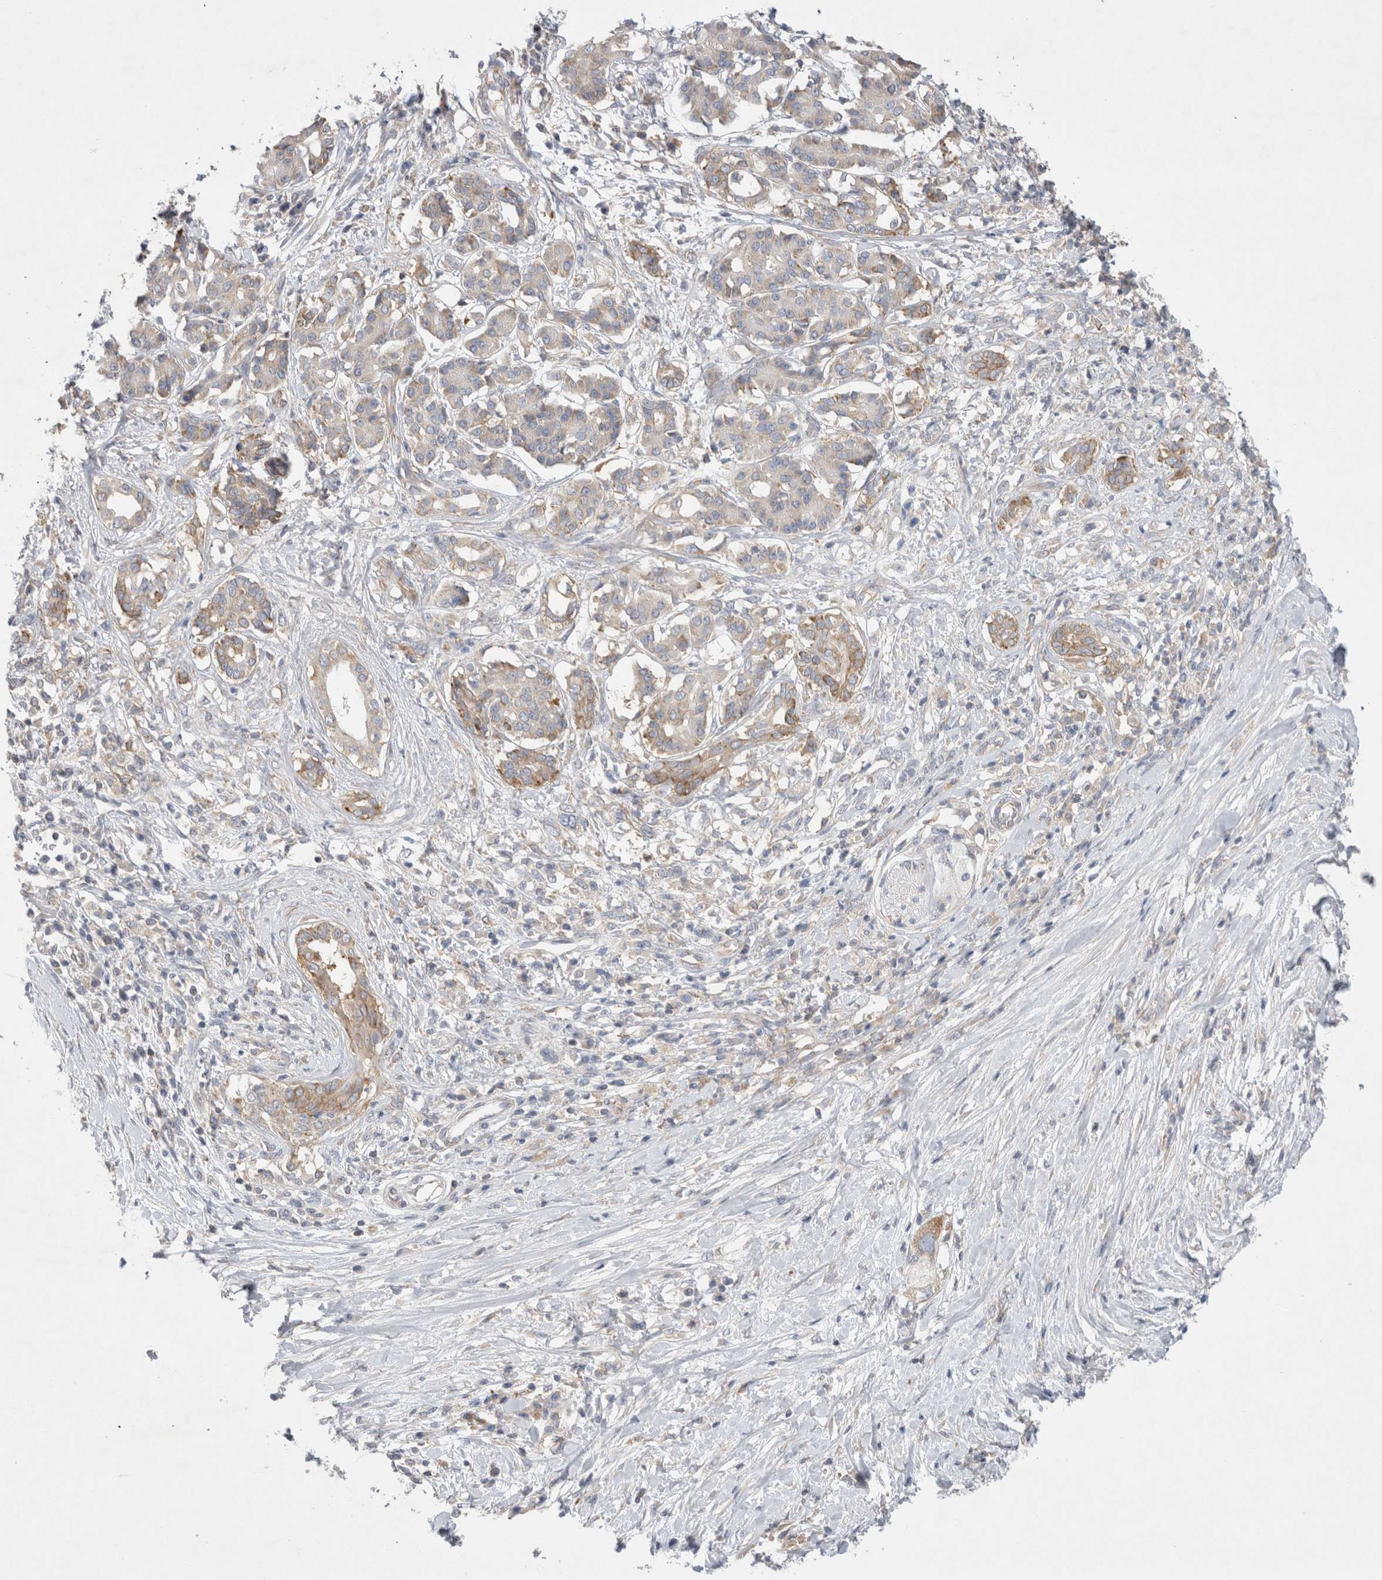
{"staining": {"intensity": "weak", "quantity": "25%-75%", "location": "cytoplasmic/membranous"}, "tissue": "pancreatic cancer", "cell_type": "Tumor cells", "image_type": "cancer", "snomed": [{"axis": "morphology", "description": "Adenocarcinoma, NOS"}, {"axis": "topography", "description": "Pancreas"}], "caption": "High-magnification brightfield microscopy of adenocarcinoma (pancreatic) stained with DAB (3,3'-diaminobenzidine) (brown) and counterstained with hematoxylin (blue). tumor cells exhibit weak cytoplasmic/membranous staining is appreciated in approximately25%-75% of cells.", "gene": "ZNF23", "patient": {"sex": "female", "age": 56}}